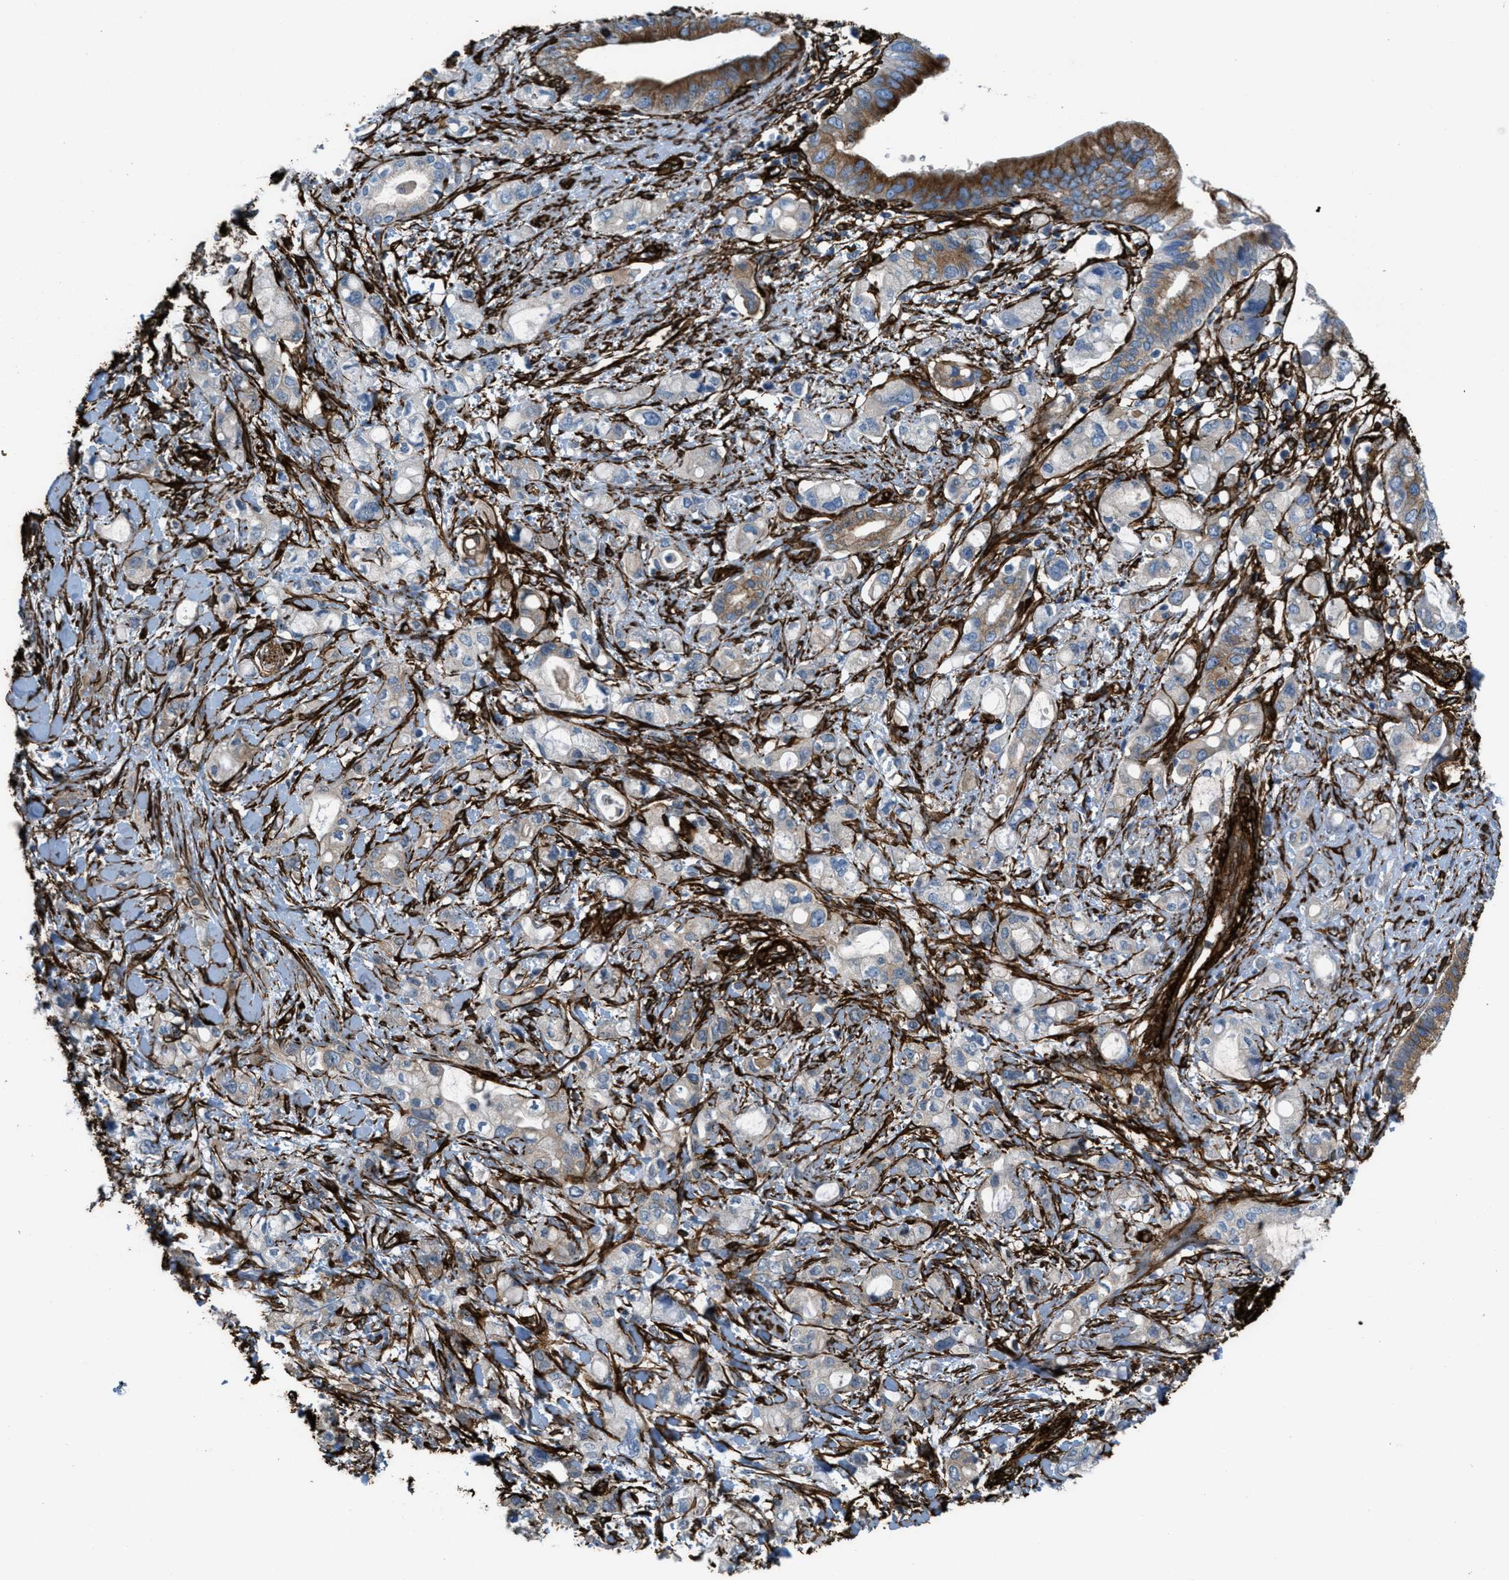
{"staining": {"intensity": "strong", "quantity": "<25%", "location": "cytoplasmic/membranous"}, "tissue": "pancreatic cancer", "cell_type": "Tumor cells", "image_type": "cancer", "snomed": [{"axis": "morphology", "description": "Adenocarcinoma, NOS"}, {"axis": "topography", "description": "Pancreas"}], "caption": "The immunohistochemical stain highlights strong cytoplasmic/membranous positivity in tumor cells of pancreatic adenocarcinoma tissue.", "gene": "CALD1", "patient": {"sex": "female", "age": 56}}